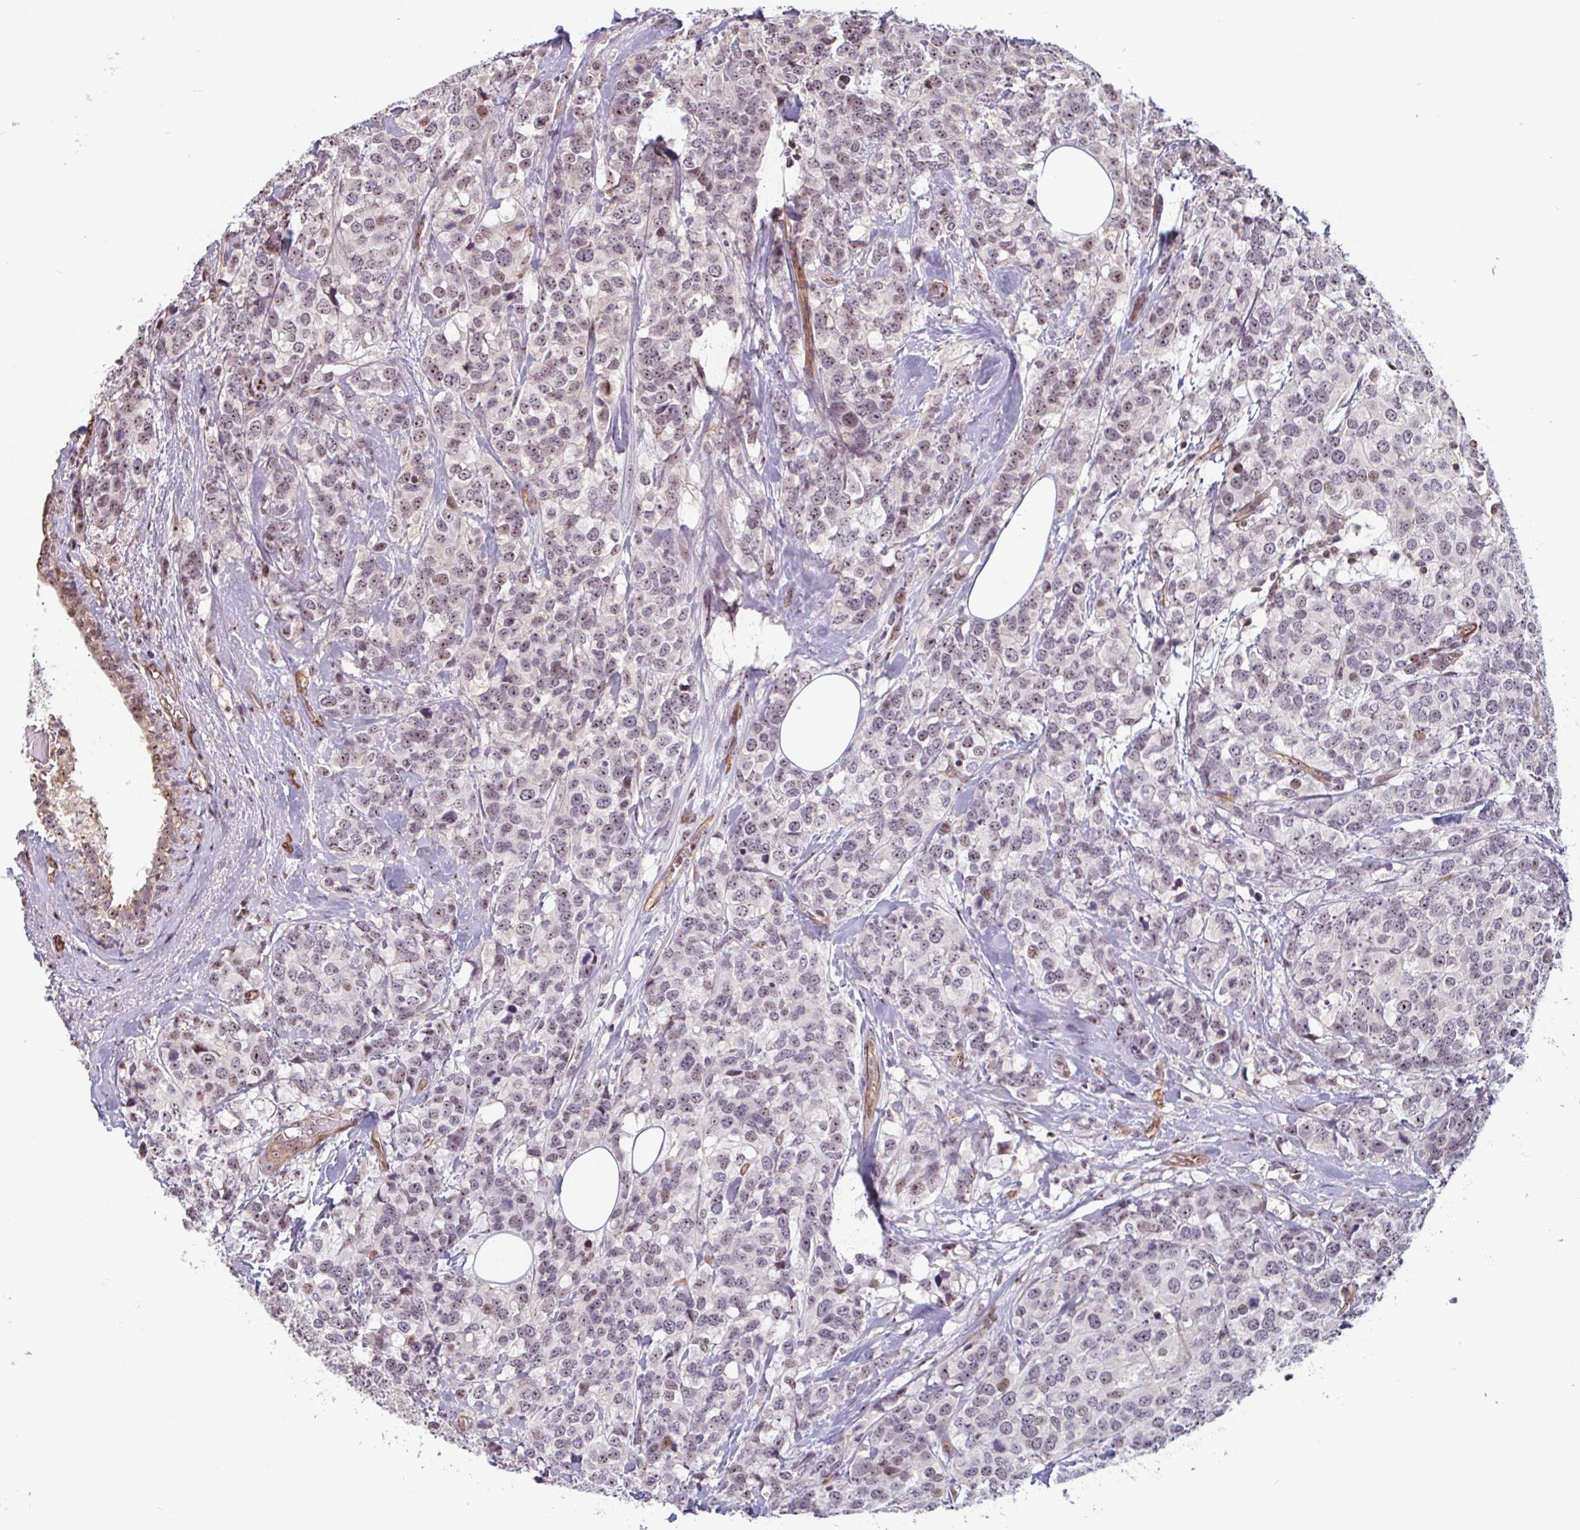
{"staining": {"intensity": "weak", "quantity": "25%-75%", "location": "nuclear"}, "tissue": "breast cancer", "cell_type": "Tumor cells", "image_type": "cancer", "snomed": [{"axis": "morphology", "description": "Lobular carcinoma"}, {"axis": "topography", "description": "Breast"}], "caption": "This is an image of immunohistochemistry (IHC) staining of breast cancer, which shows weak staining in the nuclear of tumor cells.", "gene": "ZNF689", "patient": {"sex": "female", "age": 59}}